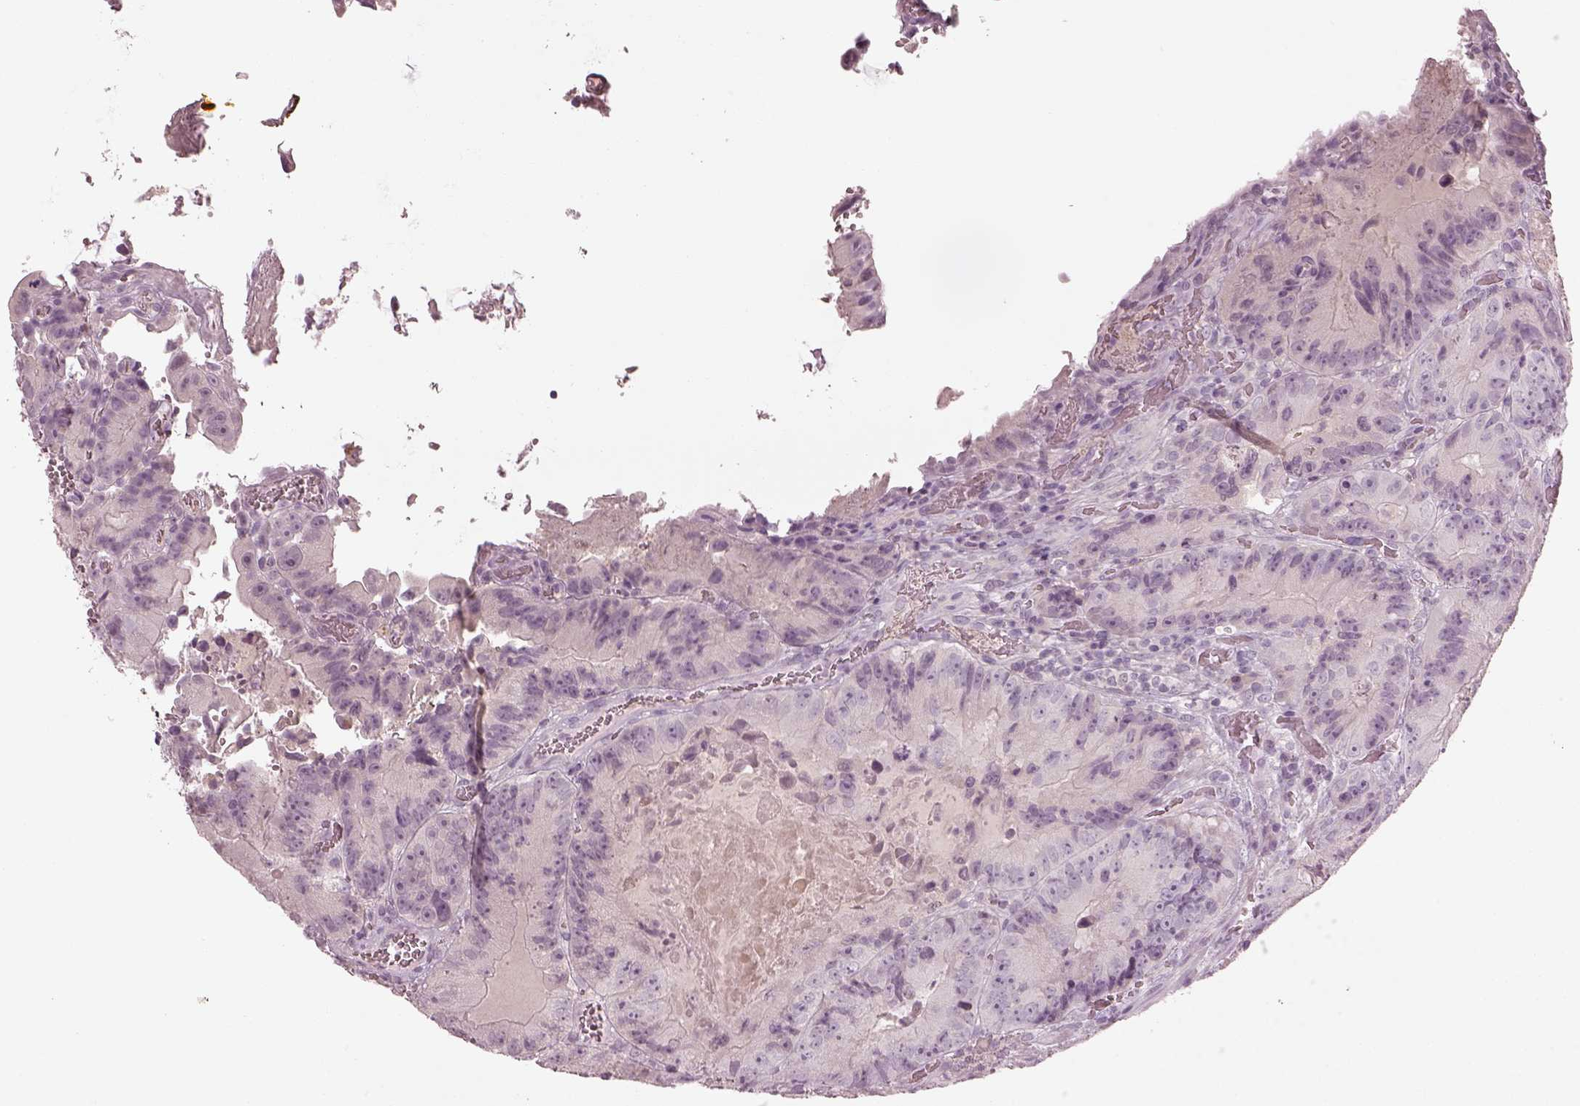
{"staining": {"intensity": "negative", "quantity": "none", "location": "none"}, "tissue": "colorectal cancer", "cell_type": "Tumor cells", "image_type": "cancer", "snomed": [{"axis": "morphology", "description": "Adenocarcinoma, NOS"}, {"axis": "topography", "description": "Colon"}], "caption": "Tumor cells show no significant protein staining in adenocarcinoma (colorectal).", "gene": "SPATA6L", "patient": {"sex": "female", "age": 86}}